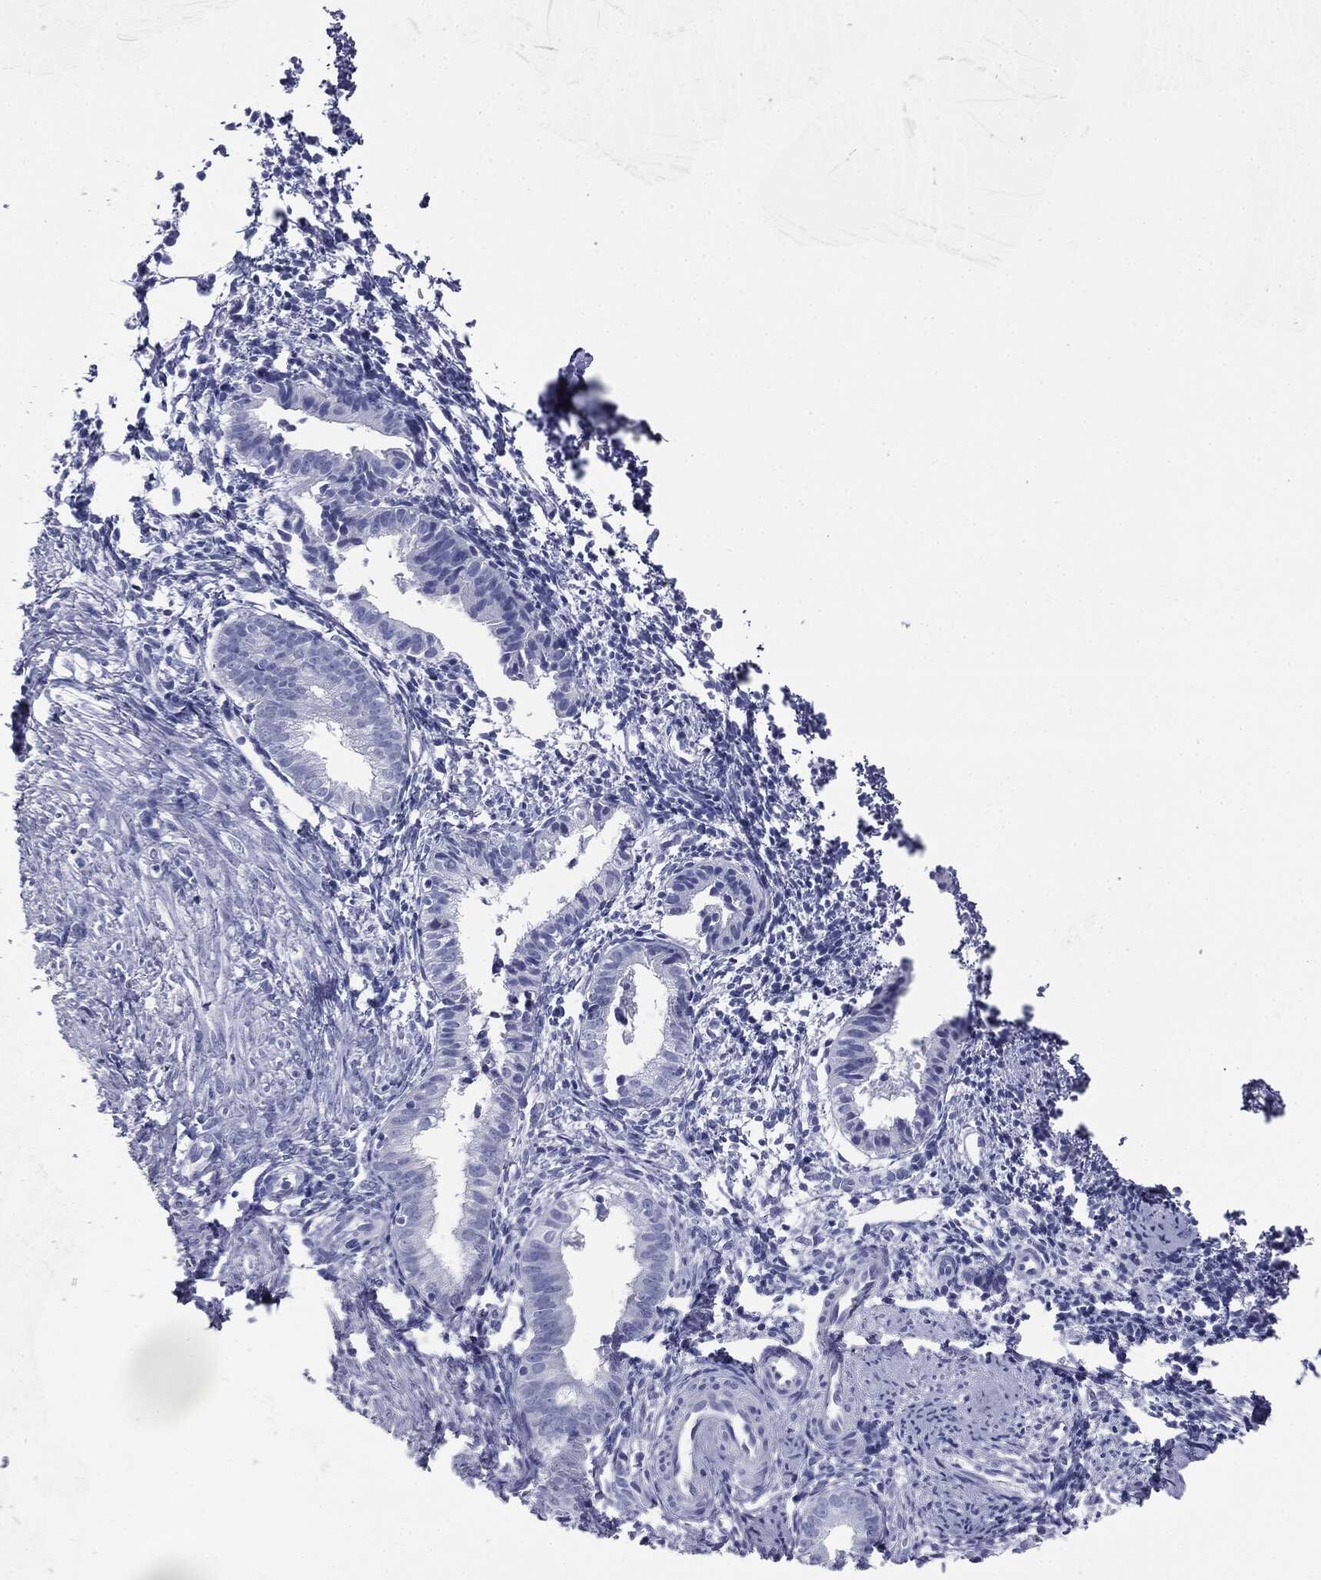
{"staining": {"intensity": "negative", "quantity": "none", "location": "none"}, "tissue": "endometrium", "cell_type": "Cells in endometrial stroma", "image_type": "normal", "snomed": [{"axis": "morphology", "description": "Normal tissue, NOS"}, {"axis": "topography", "description": "Endometrium"}], "caption": "High magnification brightfield microscopy of benign endometrium stained with DAB (brown) and counterstained with hematoxylin (blue): cells in endometrial stroma show no significant expression. (Stains: DAB immunohistochemistry (IHC) with hematoxylin counter stain, Microscopy: brightfield microscopy at high magnification).", "gene": "ATP2A1", "patient": {"sex": "female", "age": 47}}